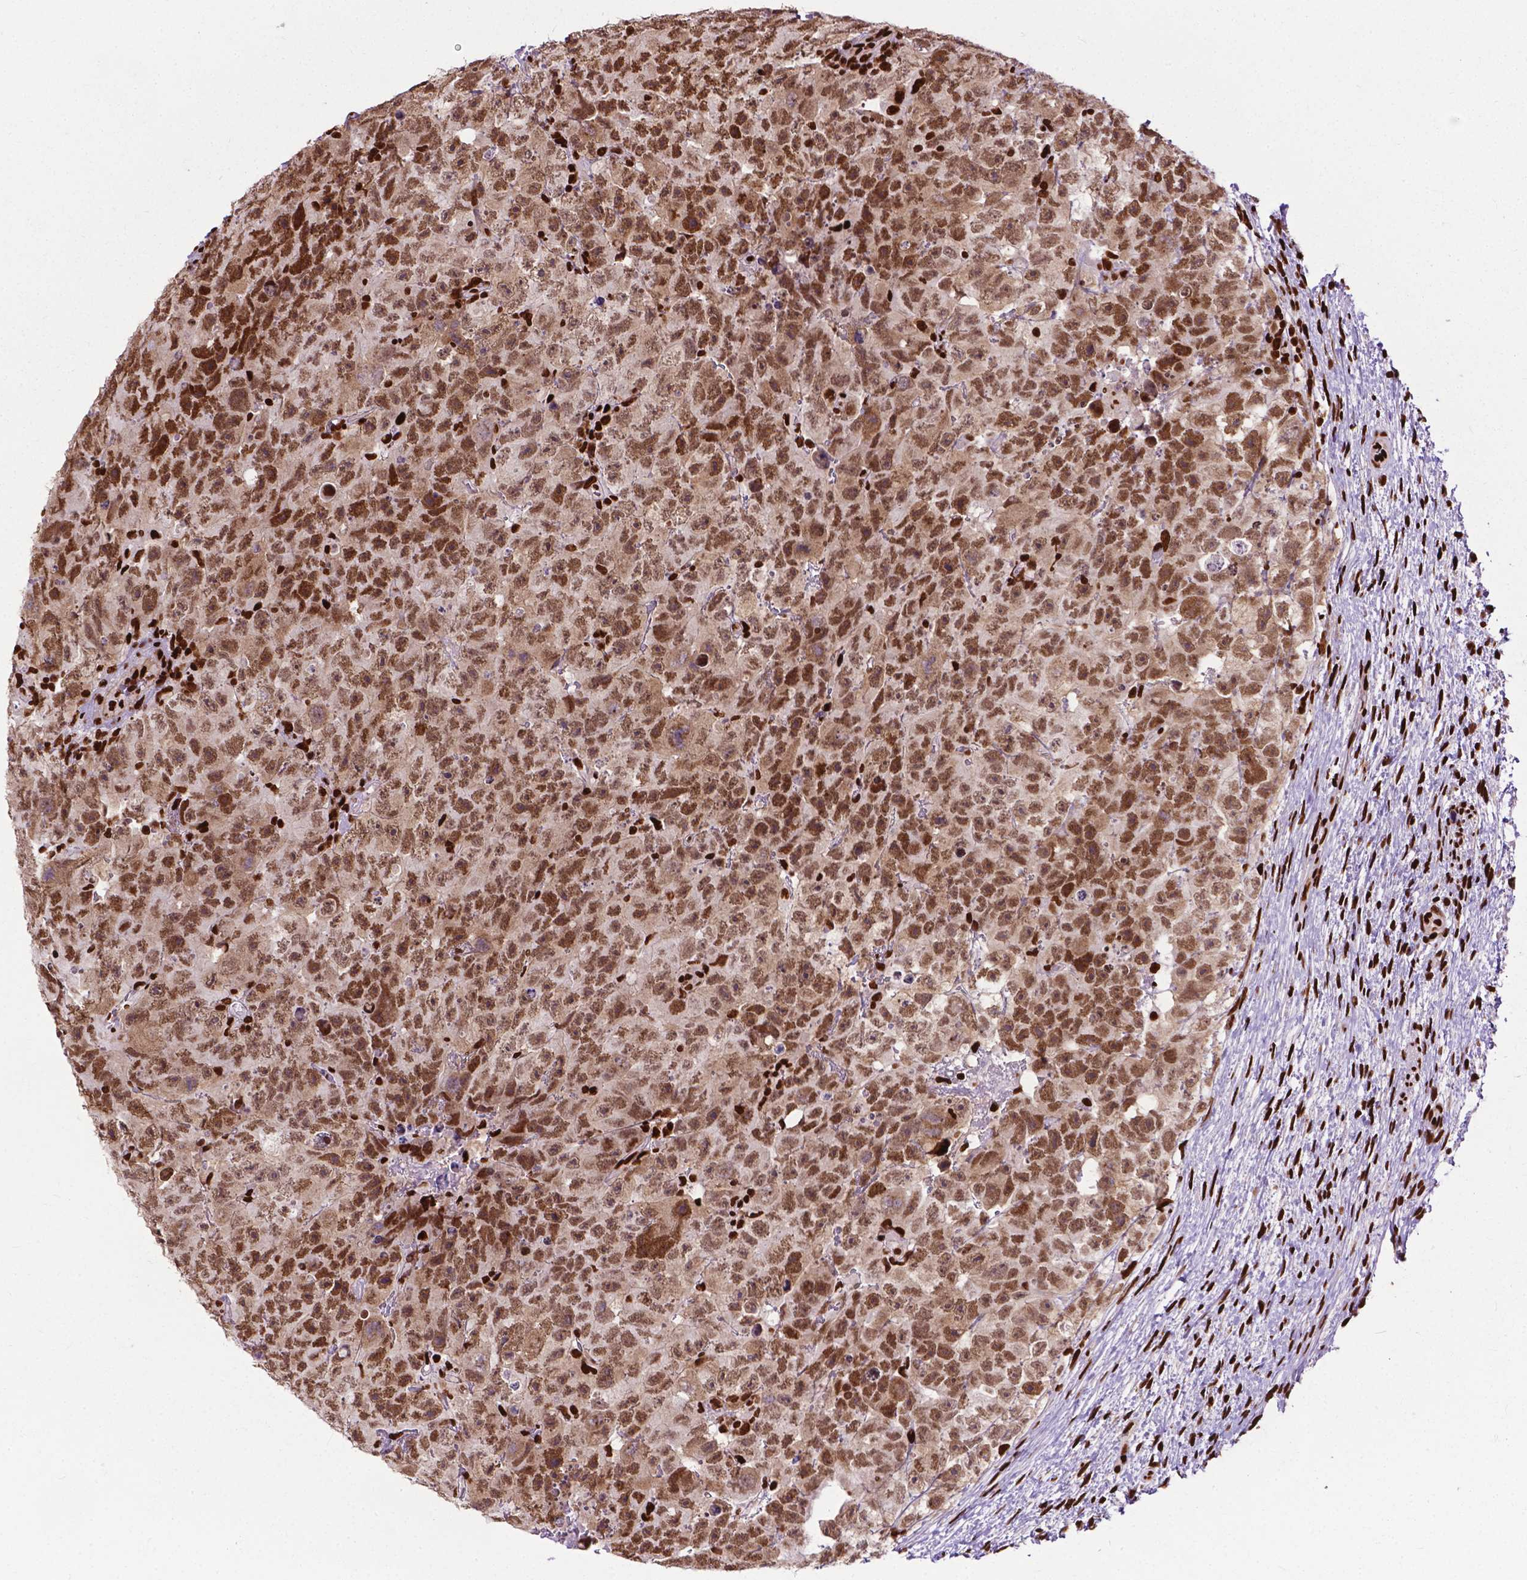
{"staining": {"intensity": "moderate", "quantity": ">75%", "location": "nuclear"}, "tissue": "testis cancer", "cell_type": "Tumor cells", "image_type": "cancer", "snomed": [{"axis": "morphology", "description": "Carcinoma, Embryonal, NOS"}, {"axis": "topography", "description": "Testis"}], "caption": "Brown immunohistochemical staining in human testis embryonal carcinoma shows moderate nuclear expression in about >75% of tumor cells.", "gene": "SMIM5", "patient": {"sex": "male", "age": 24}}